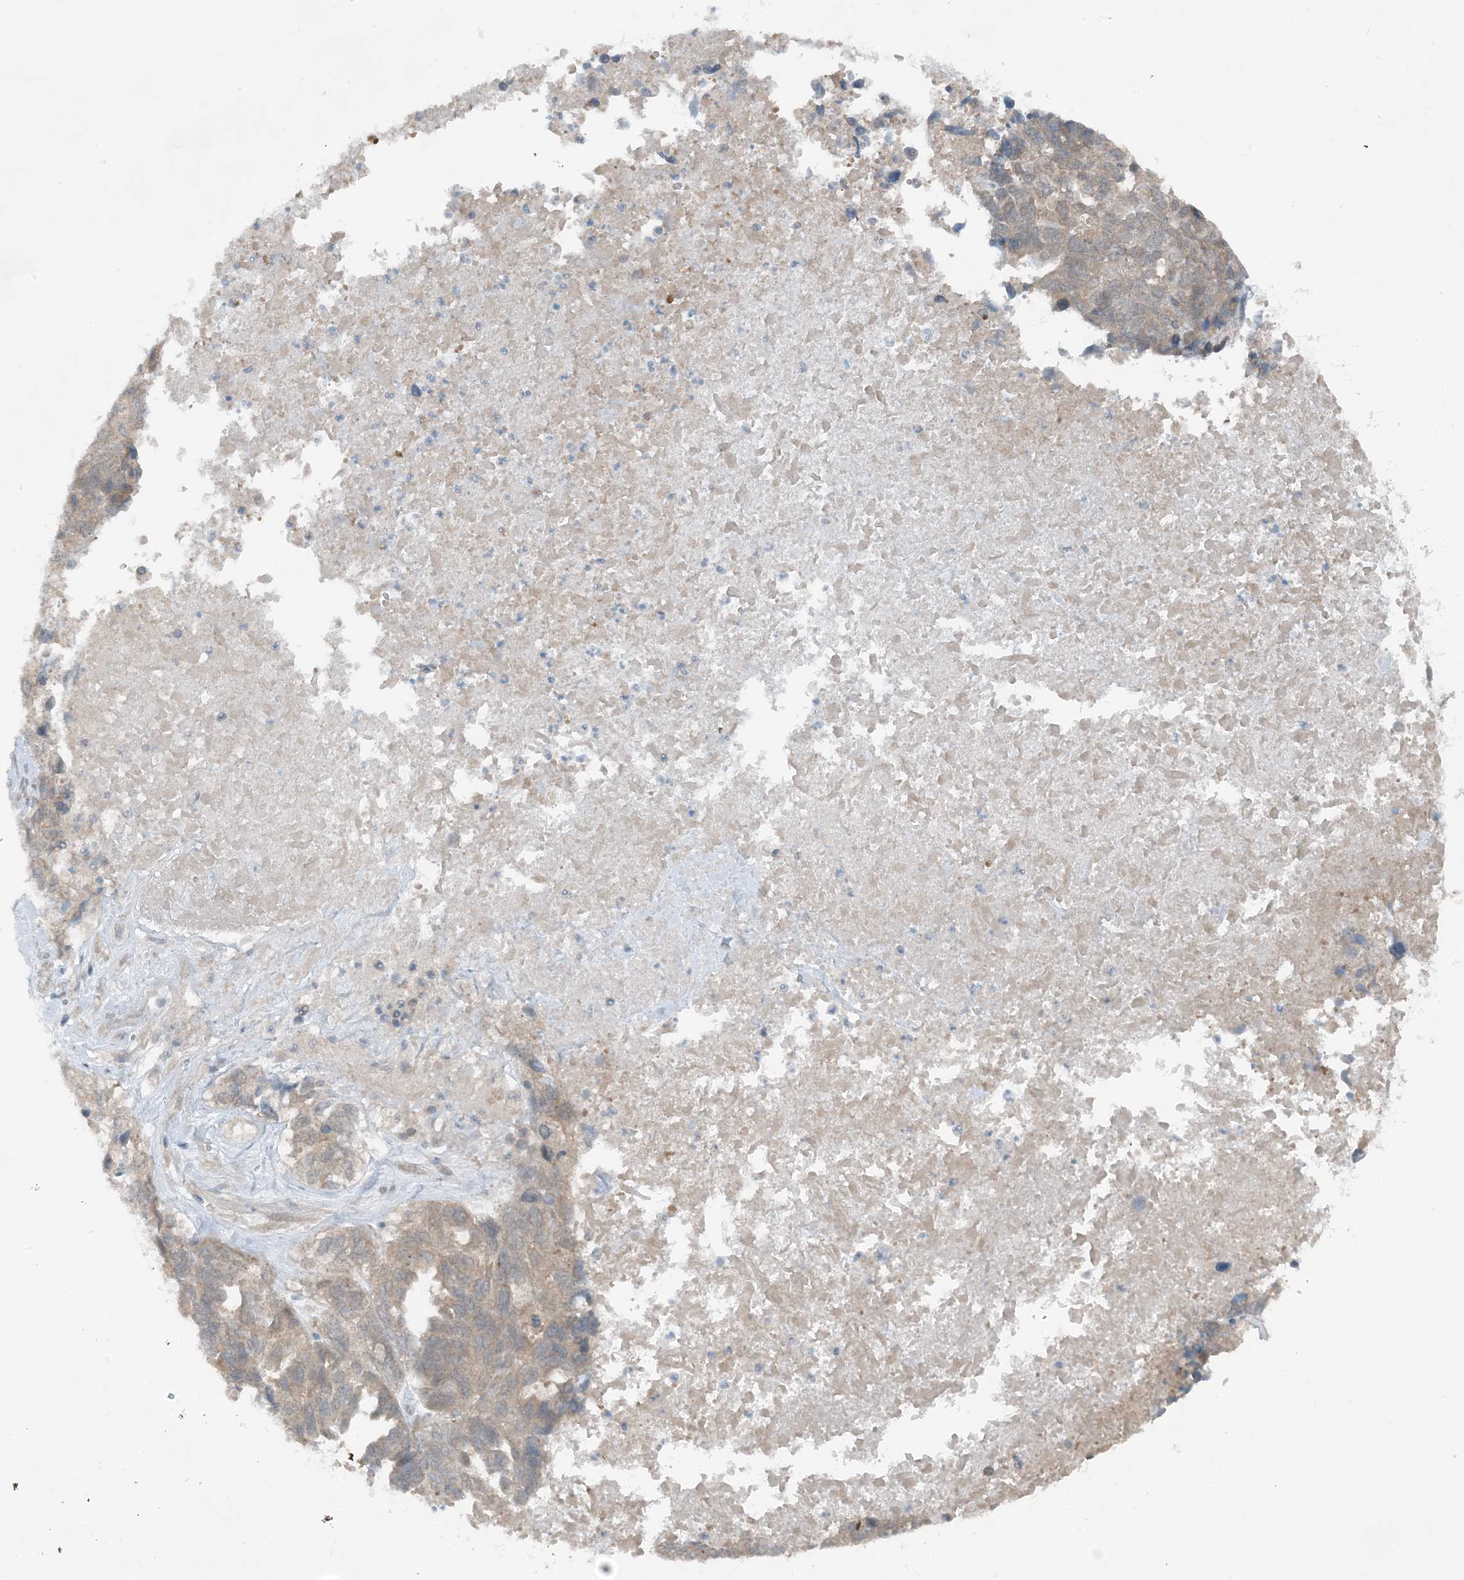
{"staining": {"intensity": "weak", "quantity": "25%-75%", "location": "cytoplasmic/membranous"}, "tissue": "ovarian cancer", "cell_type": "Tumor cells", "image_type": "cancer", "snomed": [{"axis": "morphology", "description": "Cystadenocarcinoma, serous, NOS"}, {"axis": "topography", "description": "Ovary"}], "caption": "A brown stain labels weak cytoplasmic/membranous positivity of a protein in human ovarian cancer tumor cells.", "gene": "MITD1", "patient": {"sex": "female", "age": 79}}